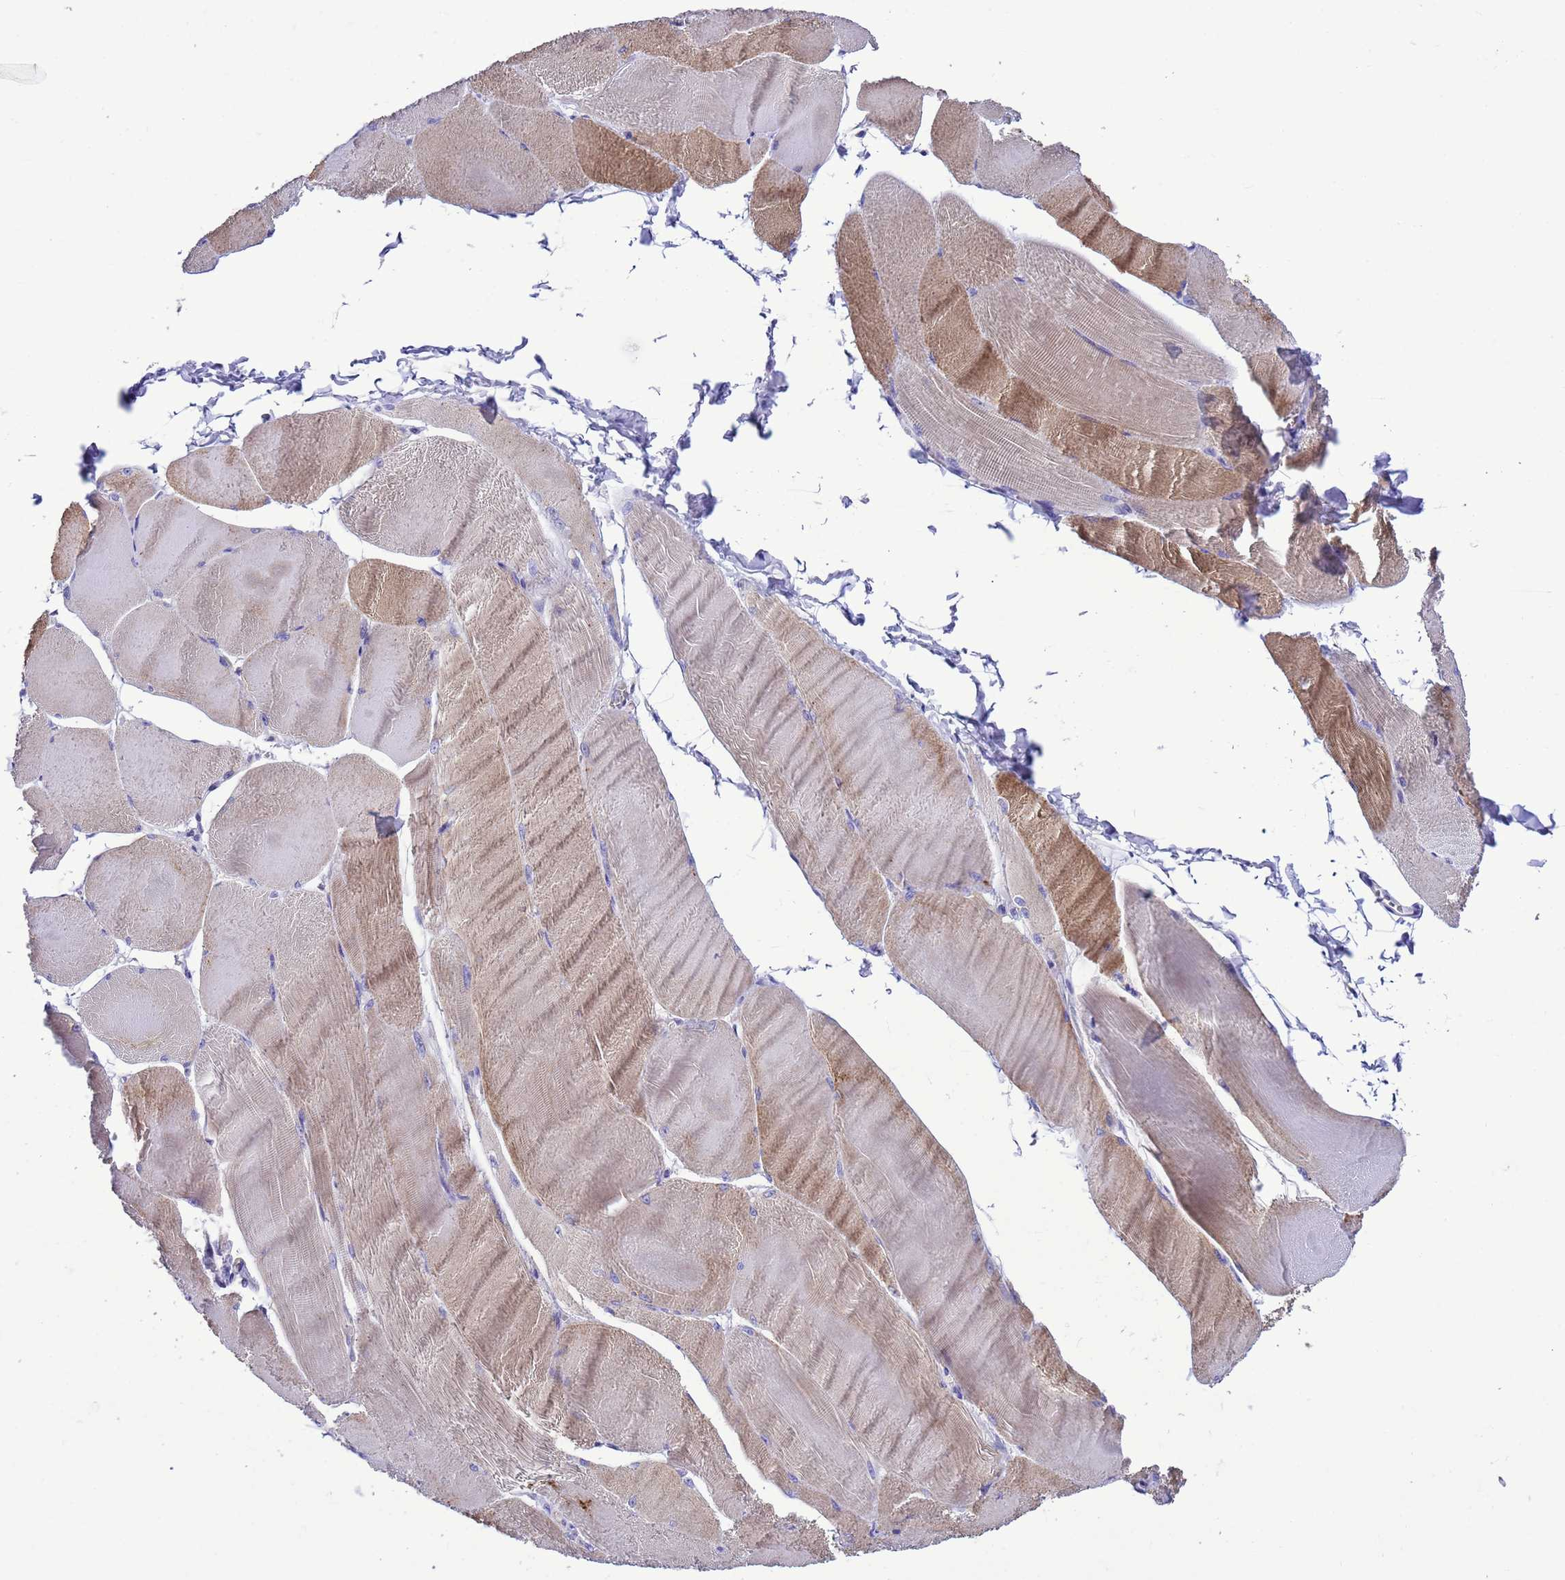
{"staining": {"intensity": "moderate", "quantity": "25%-75%", "location": "cytoplasmic/membranous"}, "tissue": "skeletal muscle", "cell_type": "Myocytes", "image_type": "normal", "snomed": [{"axis": "morphology", "description": "Normal tissue, NOS"}, {"axis": "morphology", "description": "Basal cell carcinoma"}, {"axis": "topography", "description": "Skeletal muscle"}], "caption": "Immunohistochemical staining of normal human skeletal muscle shows medium levels of moderate cytoplasmic/membranous positivity in about 25%-75% of myocytes. (Brightfield microscopy of DAB IHC at high magnification).", "gene": "CCDC191", "patient": {"sex": "female", "age": 64}}